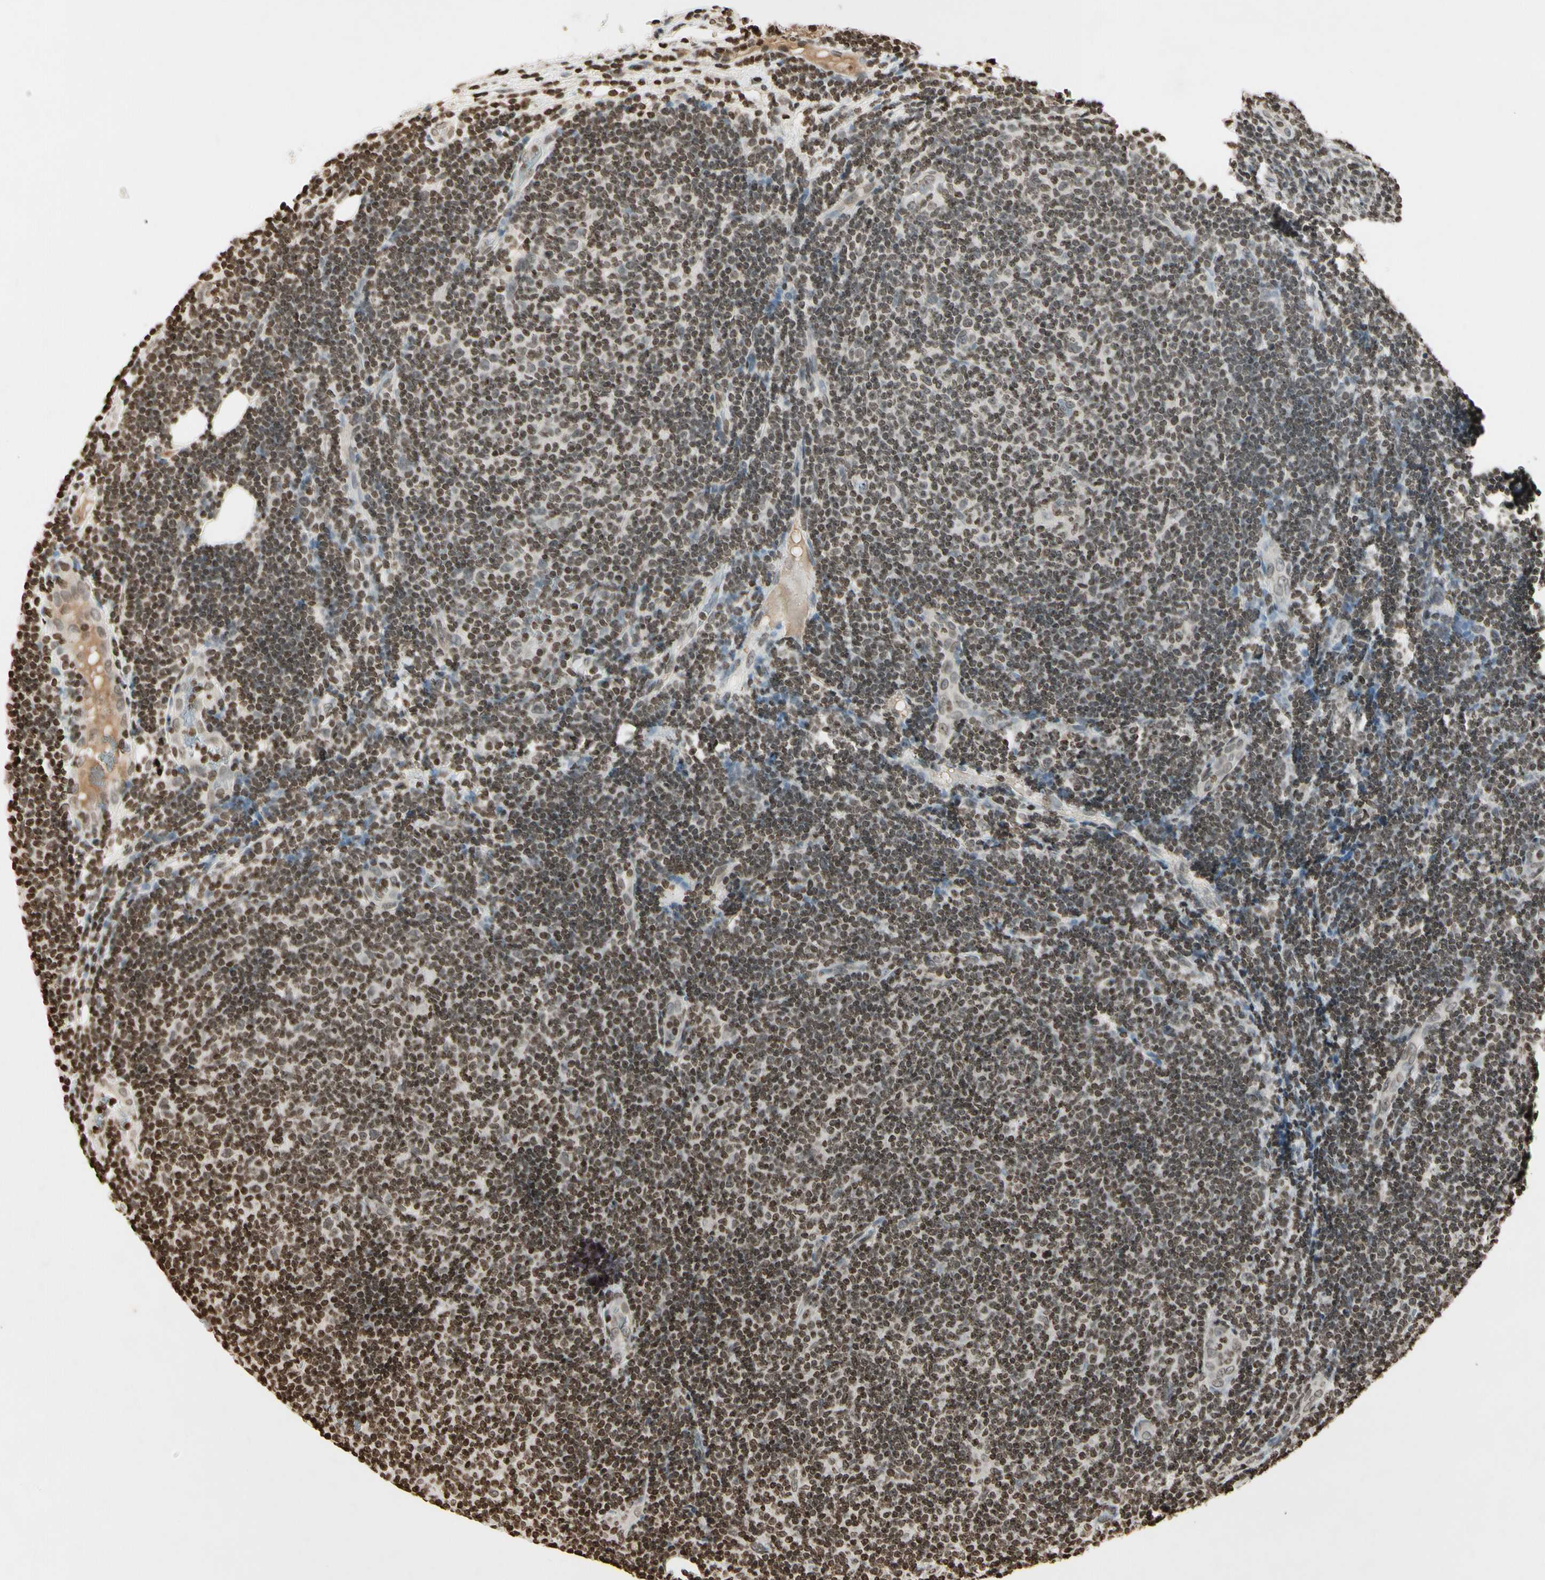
{"staining": {"intensity": "moderate", "quantity": "25%-75%", "location": "nuclear"}, "tissue": "lymphoma", "cell_type": "Tumor cells", "image_type": "cancer", "snomed": [{"axis": "morphology", "description": "Malignant lymphoma, non-Hodgkin's type, Low grade"}, {"axis": "topography", "description": "Lymph node"}], "caption": "Human lymphoma stained with a protein marker displays moderate staining in tumor cells.", "gene": "RORA", "patient": {"sex": "male", "age": 83}}